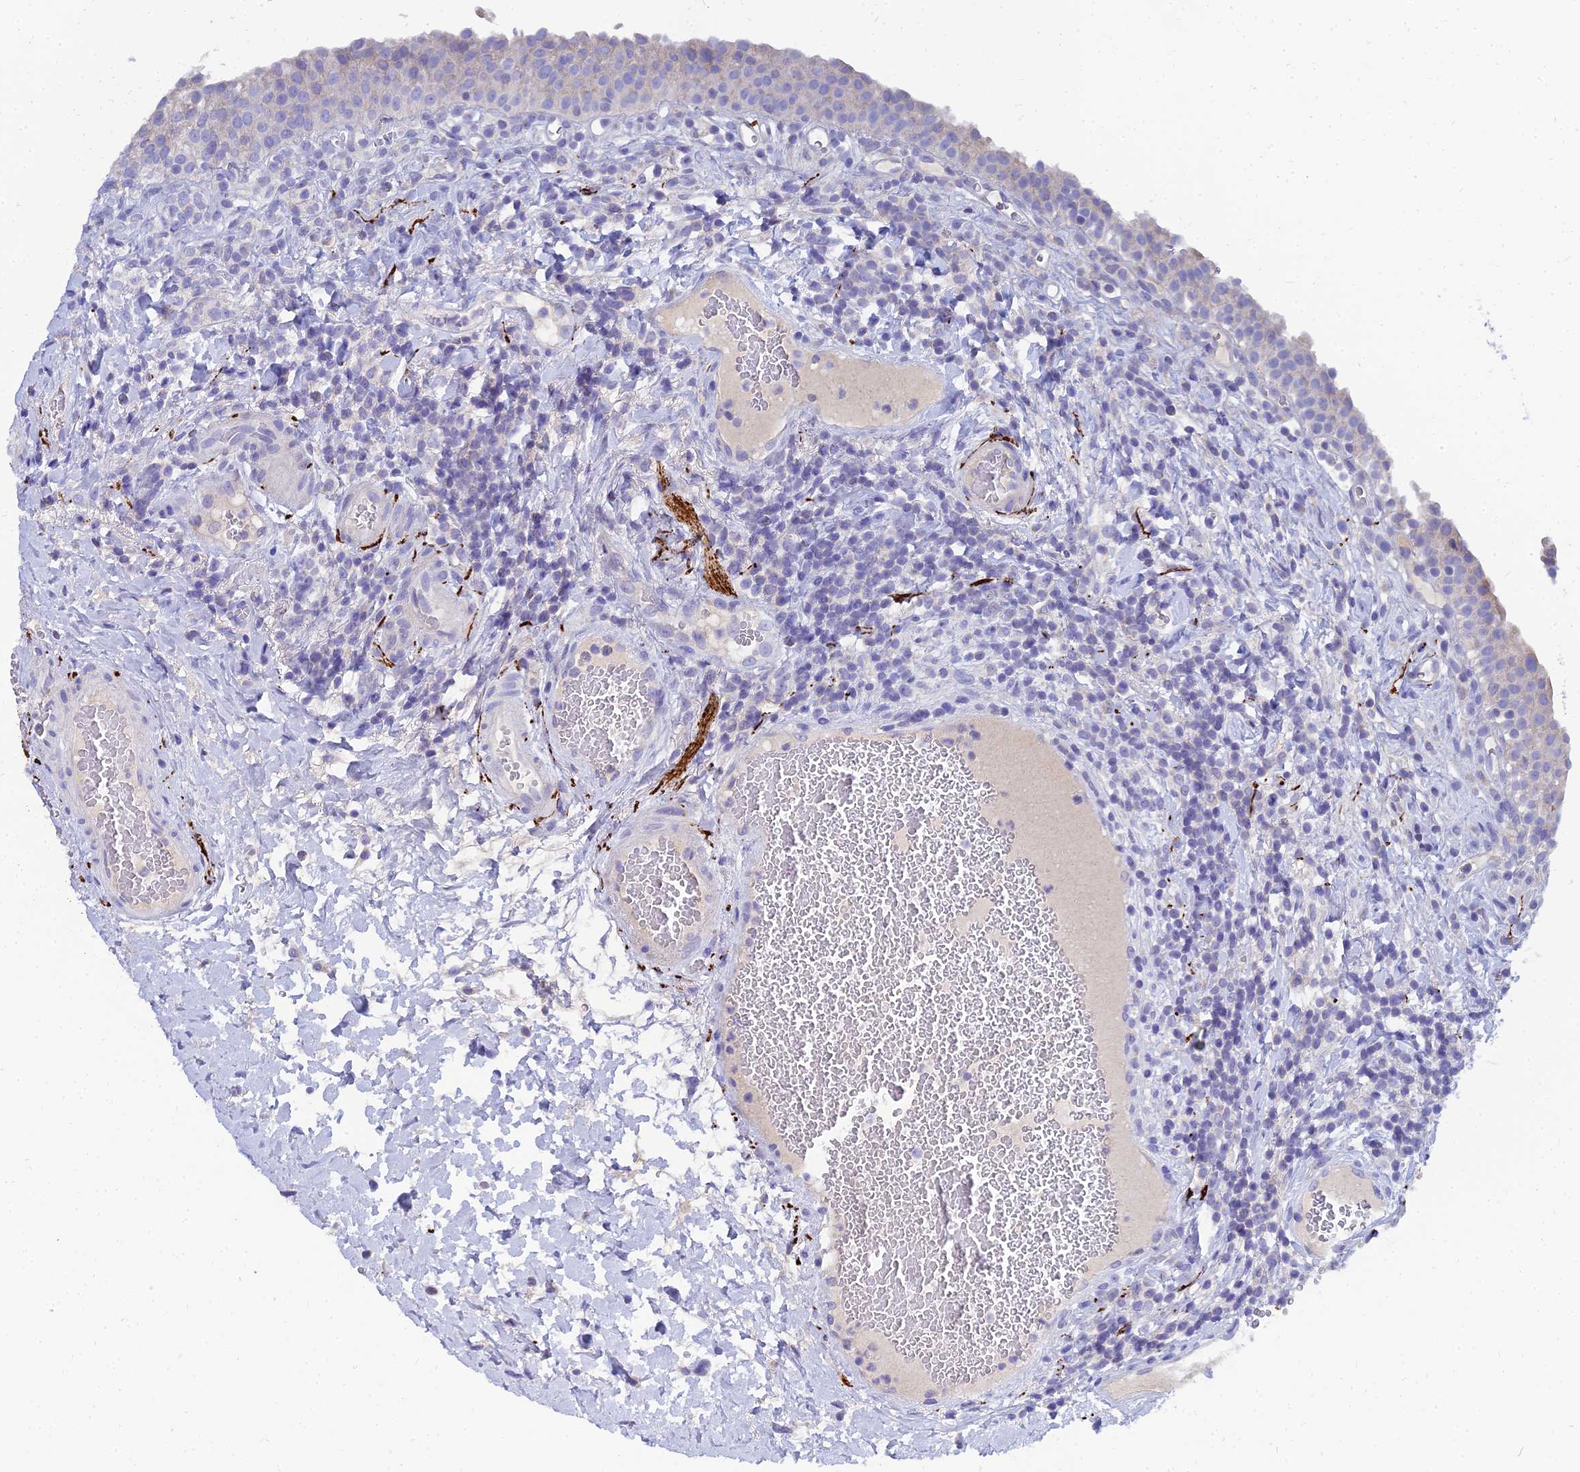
{"staining": {"intensity": "negative", "quantity": "none", "location": "none"}, "tissue": "urinary bladder", "cell_type": "Urothelial cells", "image_type": "normal", "snomed": [{"axis": "morphology", "description": "Normal tissue, NOS"}, {"axis": "morphology", "description": "Inflammation, NOS"}, {"axis": "topography", "description": "Urinary bladder"}], "caption": "DAB immunohistochemical staining of benign human urinary bladder displays no significant expression in urothelial cells.", "gene": "NPY", "patient": {"sex": "male", "age": 64}}